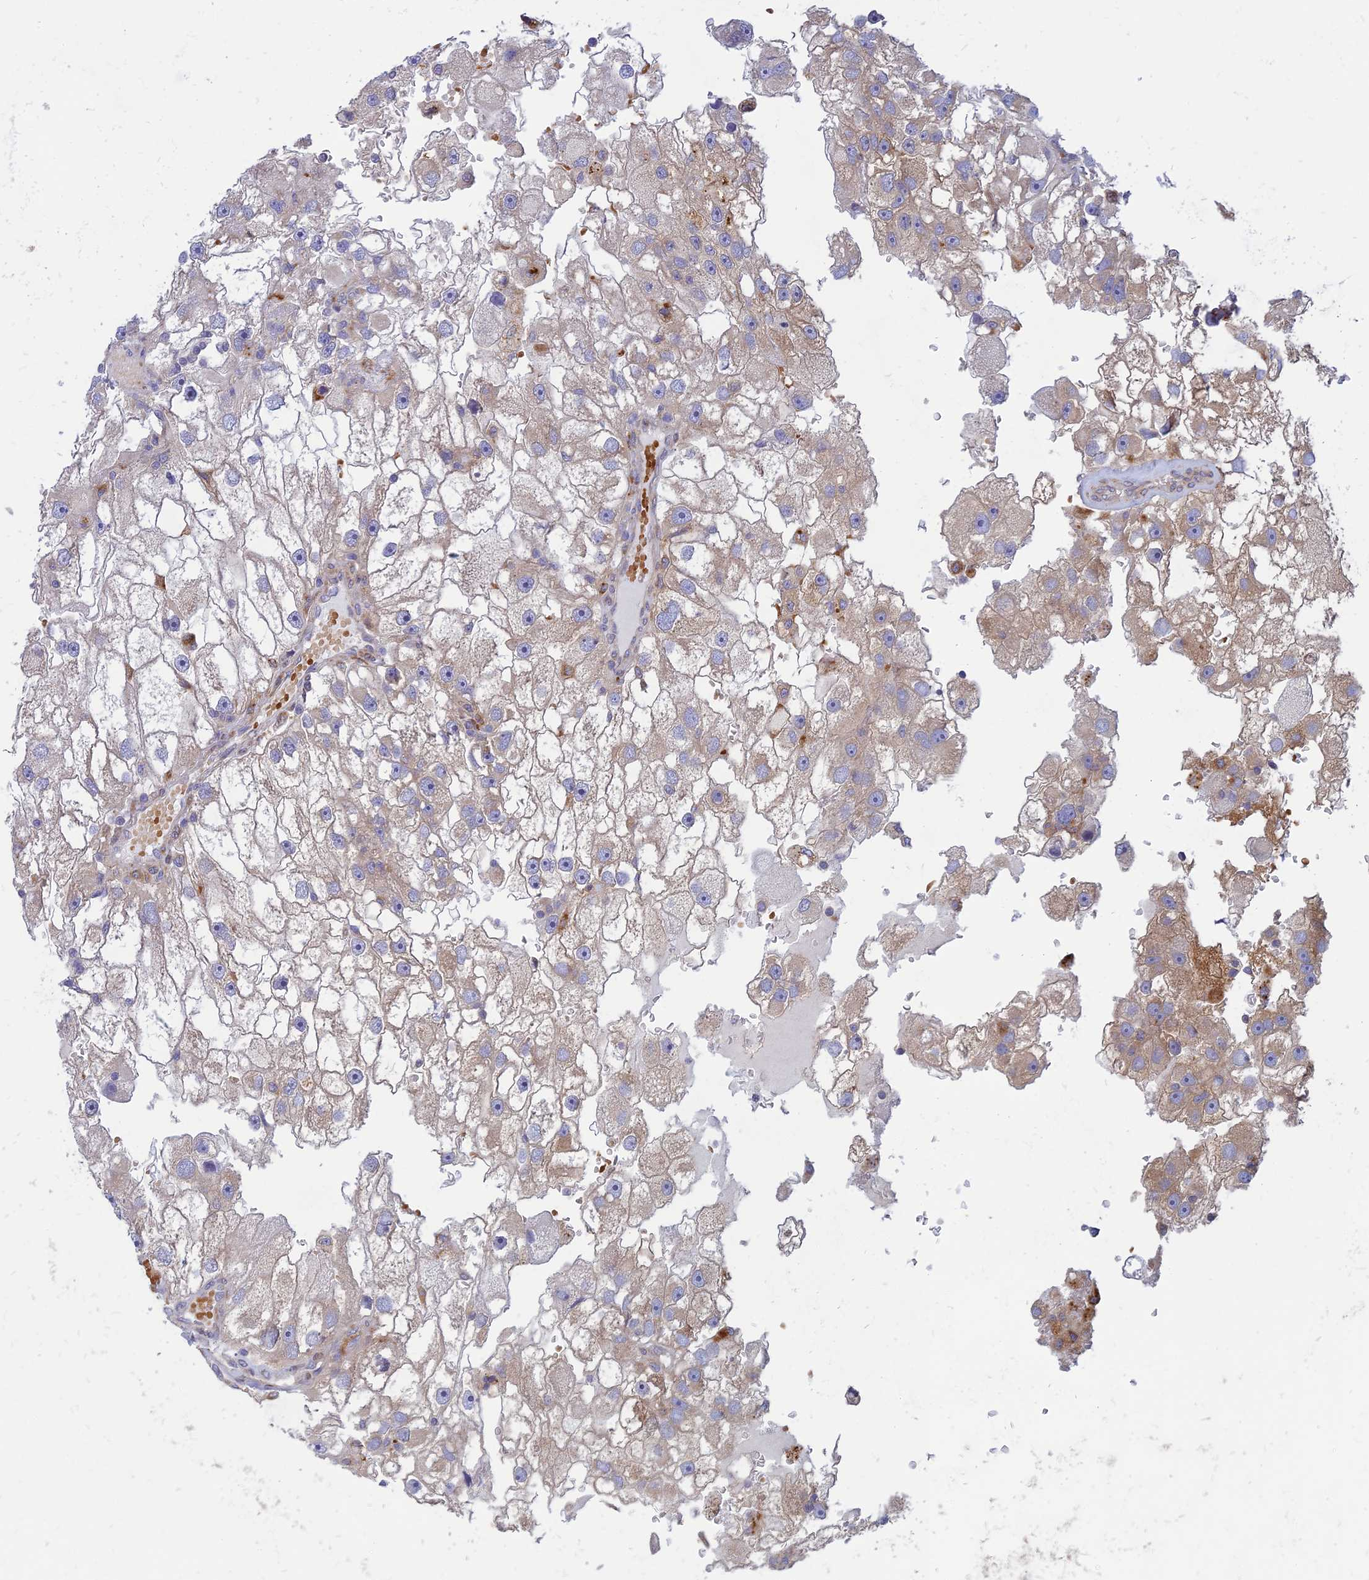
{"staining": {"intensity": "weak", "quantity": "<25%", "location": "cytoplasmic/membranous"}, "tissue": "renal cancer", "cell_type": "Tumor cells", "image_type": "cancer", "snomed": [{"axis": "morphology", "description": "Adenocarcinoma, NOS"}, {"axis": "topography", "description": "Kidney"}], "caption": "IHC image of human renal cancer (adenocarcinoma) stained for a protein (brown), which displays no staining in tumor cells. The staining is performed using DAB (3,3'-diaminobenzidine) brown chromogen with nuclei counter-stained in using hematoxylin.", "gene": "PHKA2", "patient": {"sex": "male", "age": 63}}